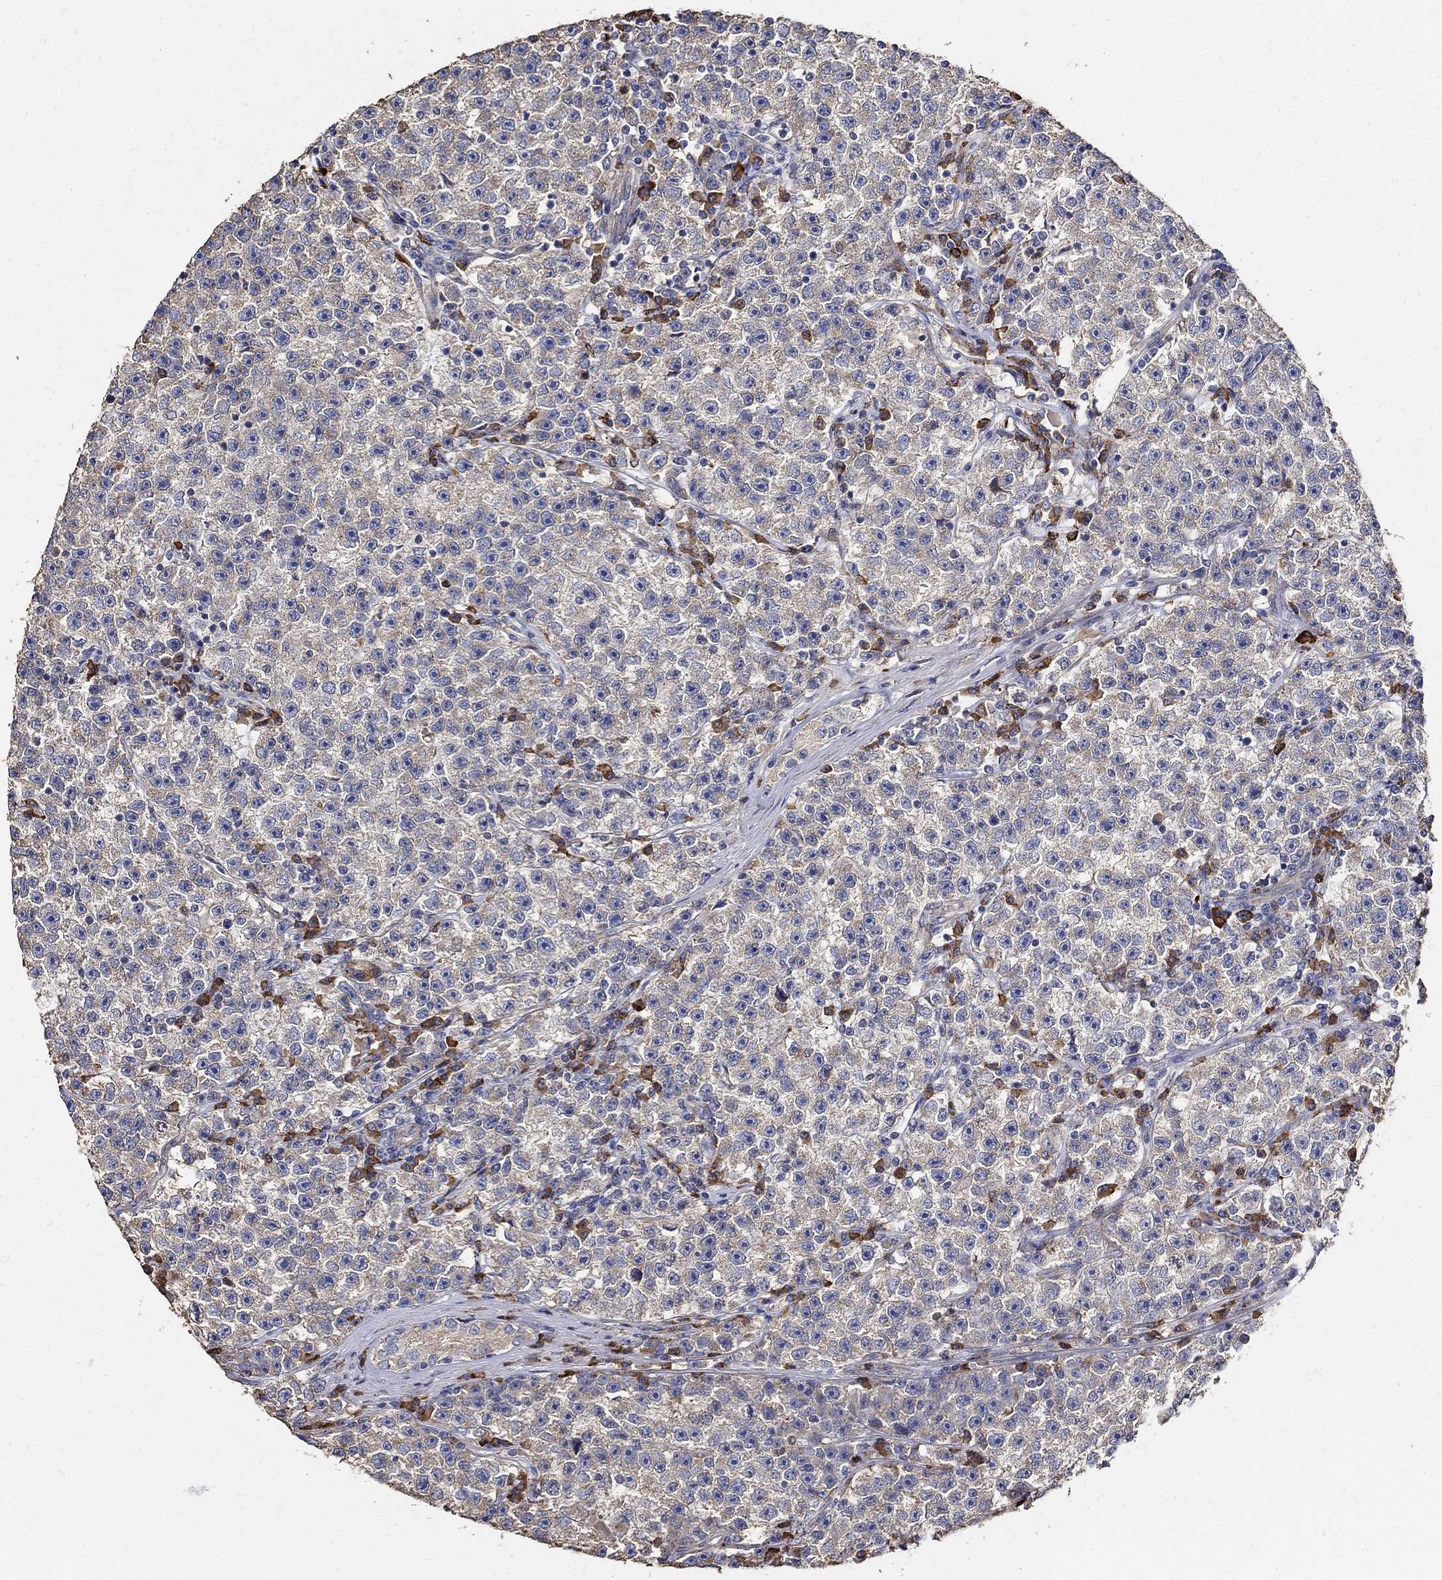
{"staining": {"intensity": "negative", "quantity": "none", "location": "none"}, "tissue": "testis cancer", "cell_type": "Tumor cells", "image_type": "cancer", "snomed": [{"axis": "morphology", "description": "Seminoma, NOS"}, {"axis": "topography", "description": "Testis"}], "caption": "Immunohistochemistry (IHC) of human testis cancer displays no positivity in tumor cells.", "gene": "EMILIN3", "patient": {"sex": "male", "age": 22}}